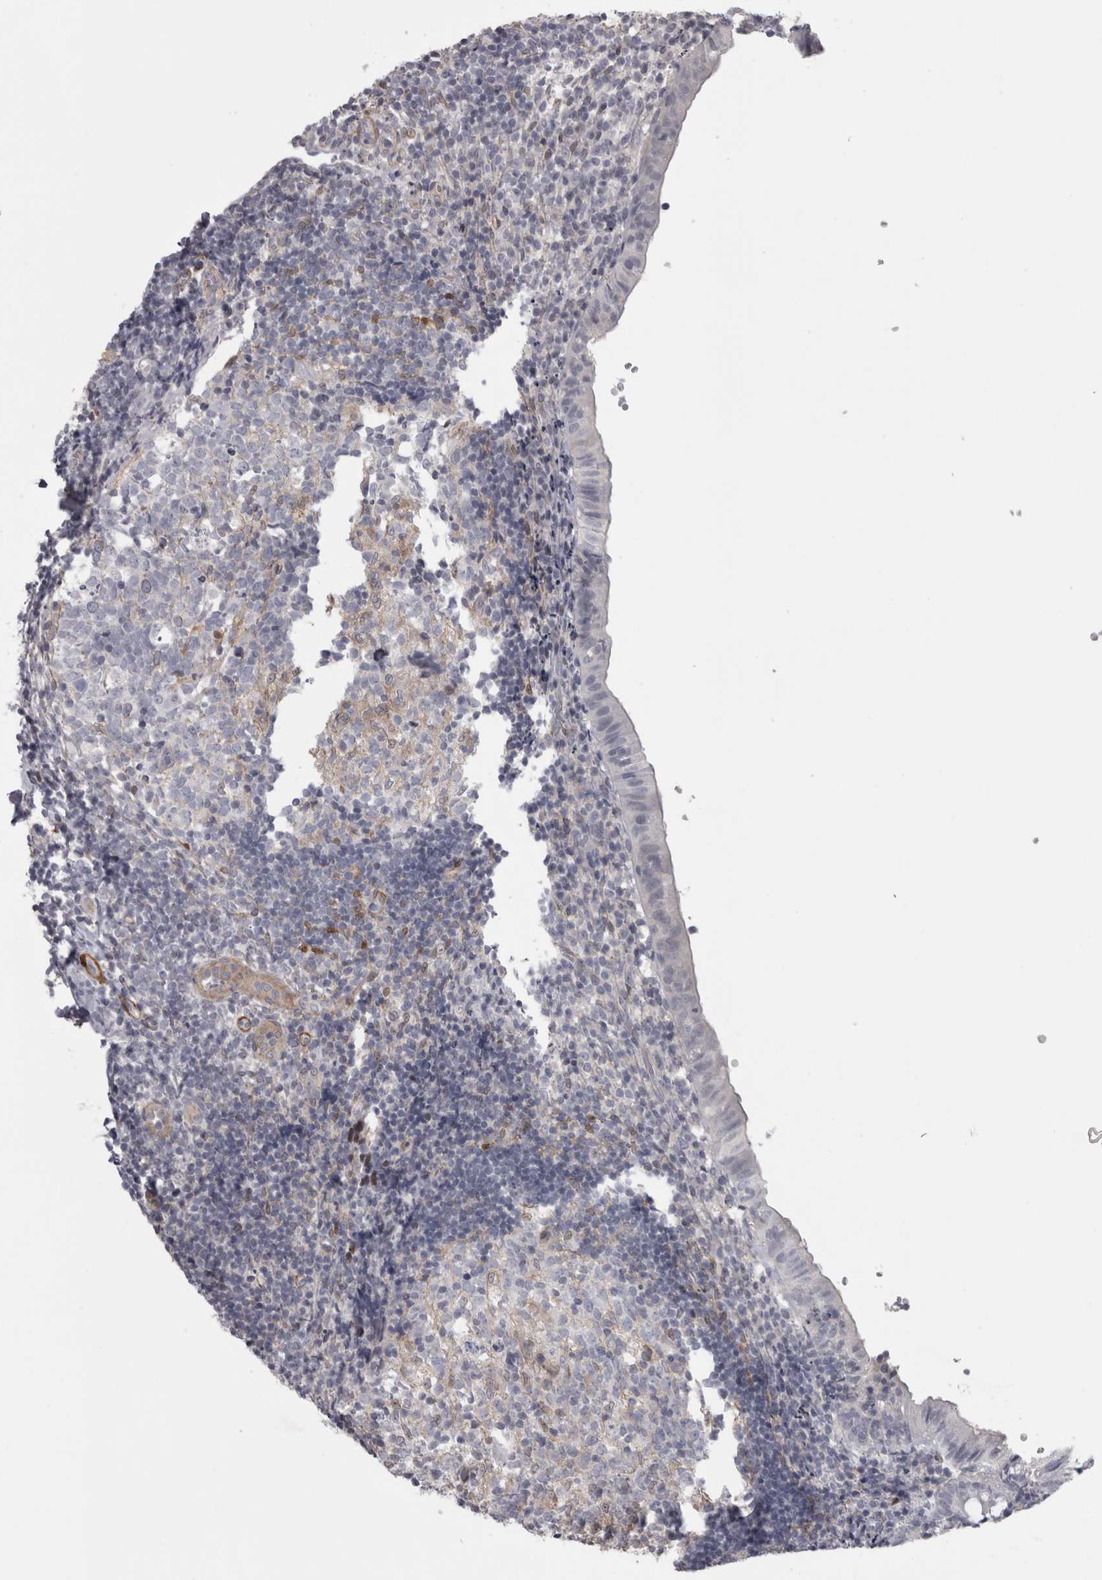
{"staining": {"intensity": "negative", "quantity": "none", "location": "none"}, "tissue": "appendix", "cell_type": "Glandular cells", "image_type": "normal", "snomed": [{"axis": "morphology", "description": "Normal tissue, NOS"}, {"axis": "topography", "description": "Appendix"}], "caption": "This histopathology image is of normal appendix stained with IHC to label a protein in brown with the nuclei are counter-stained blue. There is no staining in glandular cells. Nuclei are stained in blue.", "gene": "PPP1R12B", "patient": {"sex": "male", "age": 8}}